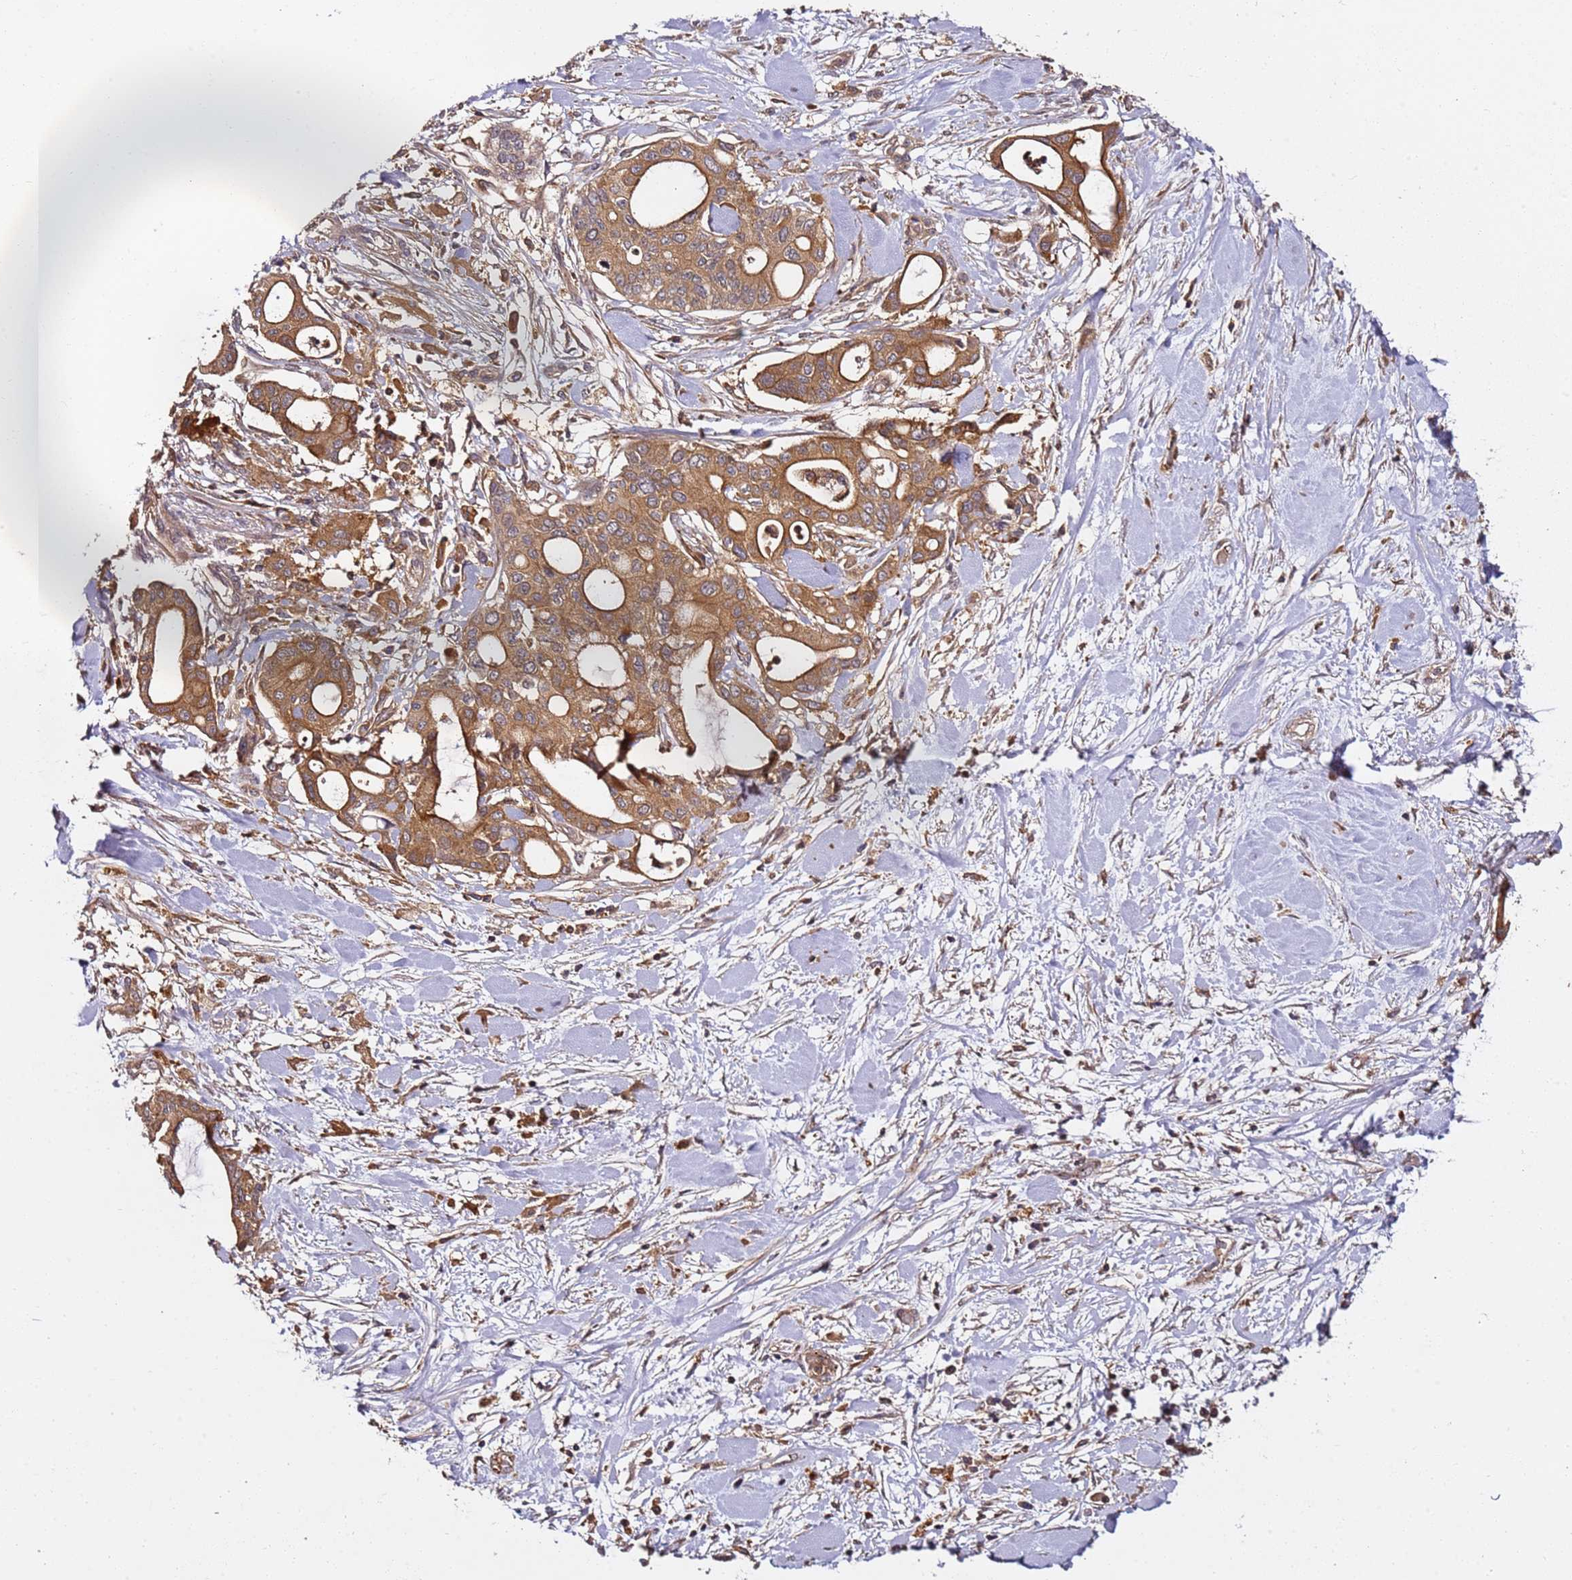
{"staining": {"intensity": "moderate", "quantity": ">75%", "location": "cytoplasmic/membranous"}, "tissue": "pancreatic cancer", "cell_type": "Tumor cells", "image_type": "cancer", "snomed": [{"axis": "morphology", "description": "Adenocarcinoma, NOS"}, {"axis": "topography", "description": "Pancreas"}], "caption": "Human pancreatic adenocarcinoma stained for a protein (brown) displays moderate cytoplasmic/membranous positive staining in approximately >75% of tumor cells.", "gene": "PRMT7", "patient": {"sex": "male", "age": 46}}